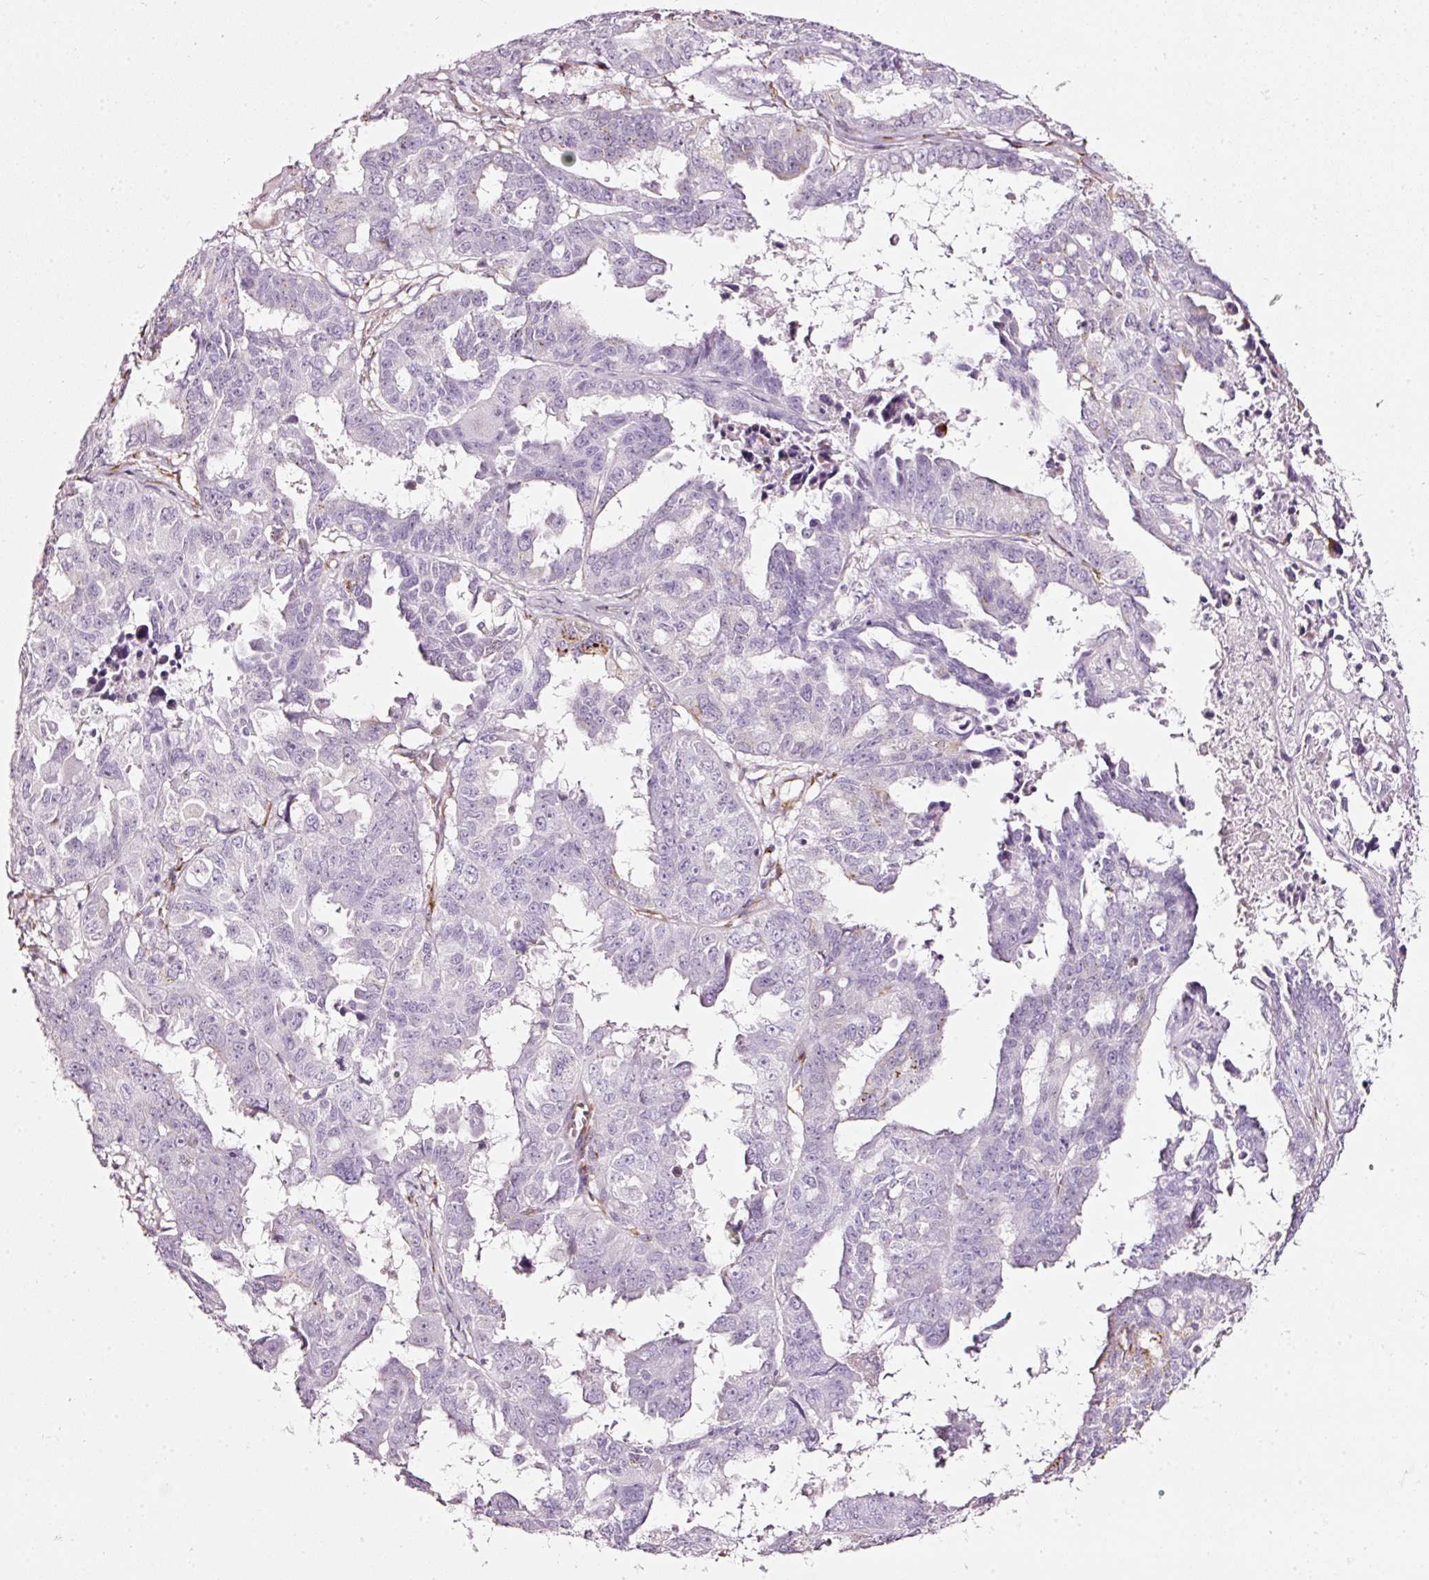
{"staining": {"intensity": "moderate", "quantity": "<25%", "location": "cytoplasmic/membranous"}, "tissue": "ovarian cancer", "cell_type": "Tumor cells", "image_type": "cancer", "snomed": [{"axis": "morphology", "description": "Adenocarcinoma, NOS"}, {"axis": "morphology", "description": "Carcinoma, endometroid"}, {"axis": "topography", "description": "Ovary"}], "caption": "A brown stain labels moderate cytoplasmic/membranous staining of a protein in ovarian cancer tumor cells.", "gene": "SDF4", "patient": {"sex": "female", "age": 72}}